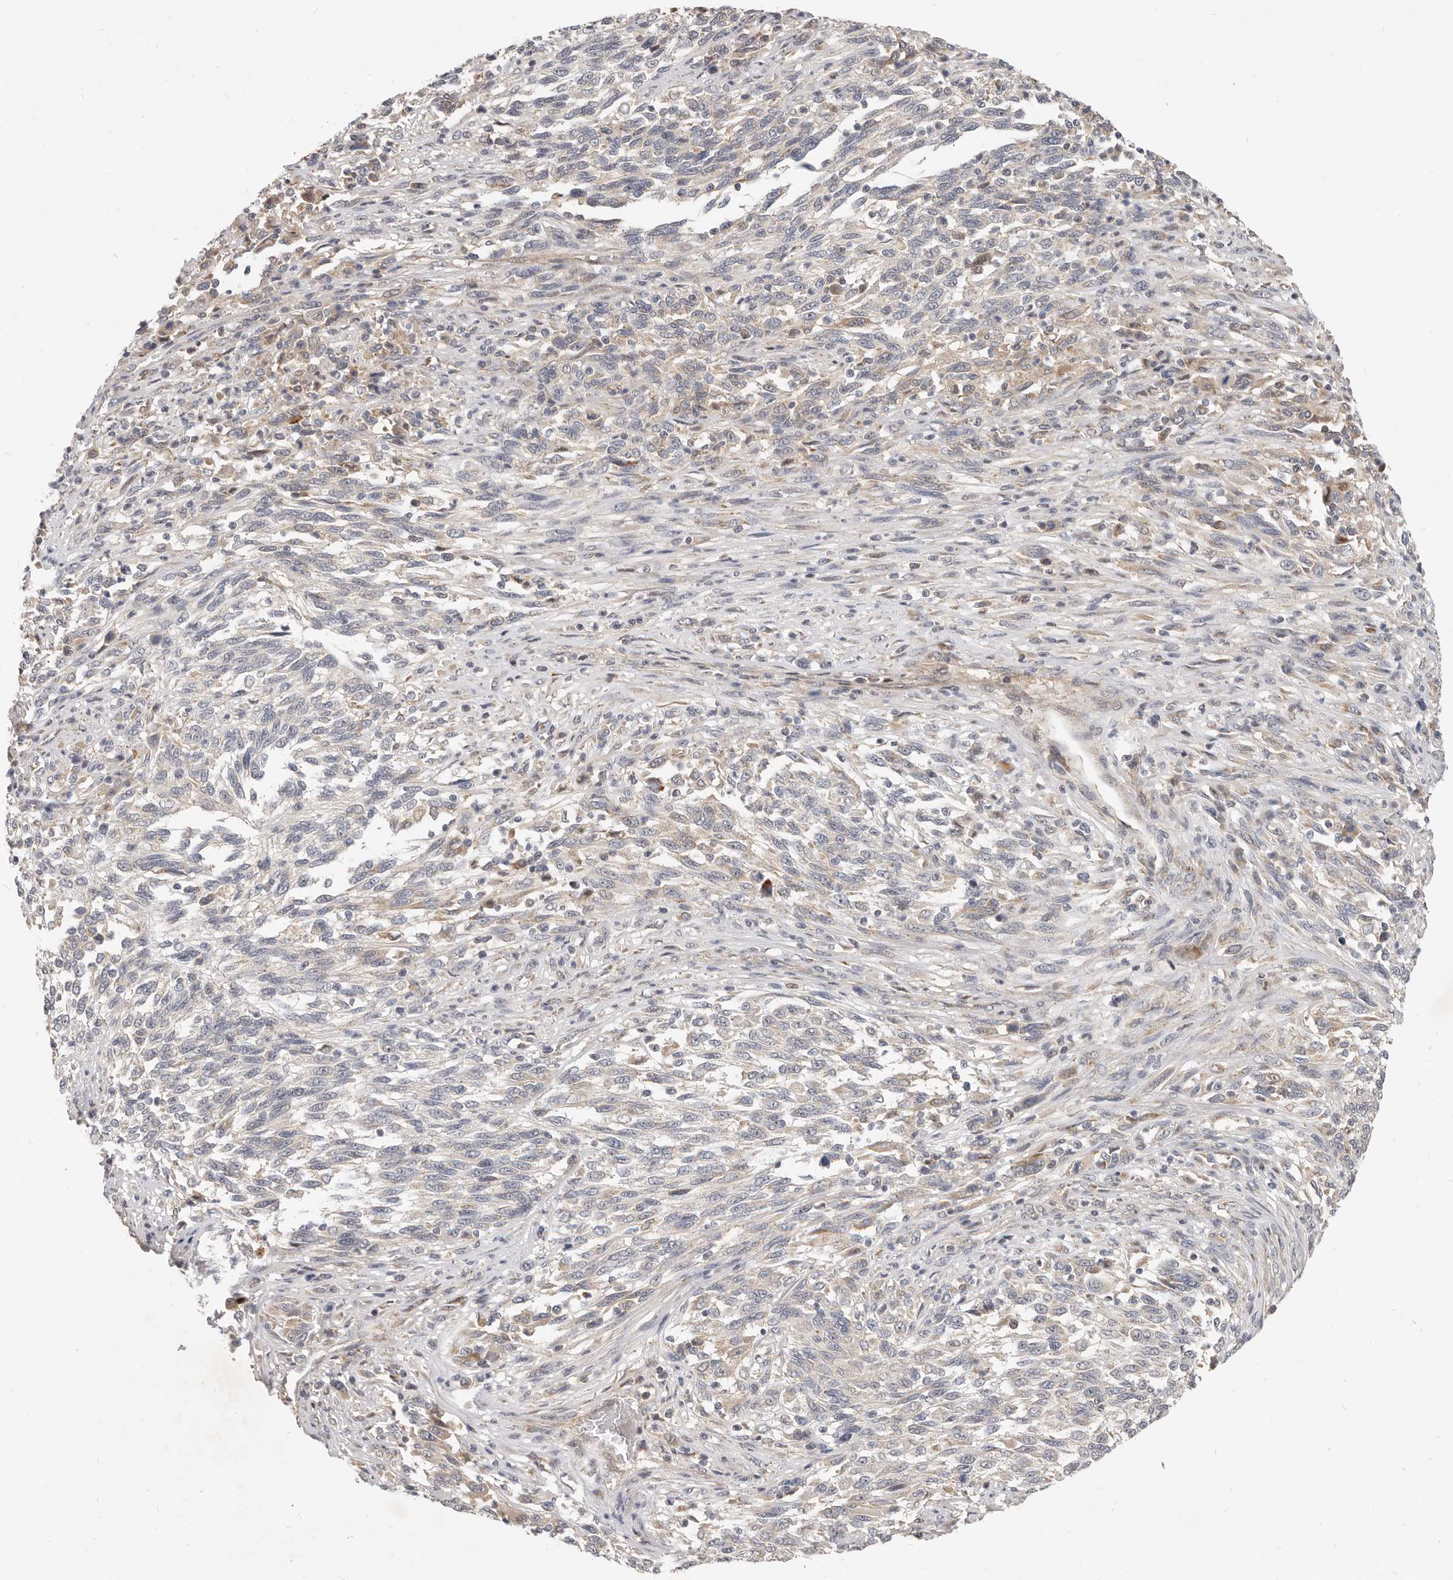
{"staining": {"intensity": "negative", "quantity": "none", "location": "none"}, "tissue": "melanoma", "cell_type": "Tumor cells", "image_type": "cancer", "snomed": [{"axis": "morphology", "description": "Malignant melanoma, Metastatic site"}, {"axis": "topography", "description": "Lymph node"}], "caption": "Immunohistochemical staining of melanoma reveals no significant staining in tumor cells.", "gene": "MICALL2", "patient": {"sex": "male", "age": 61}}